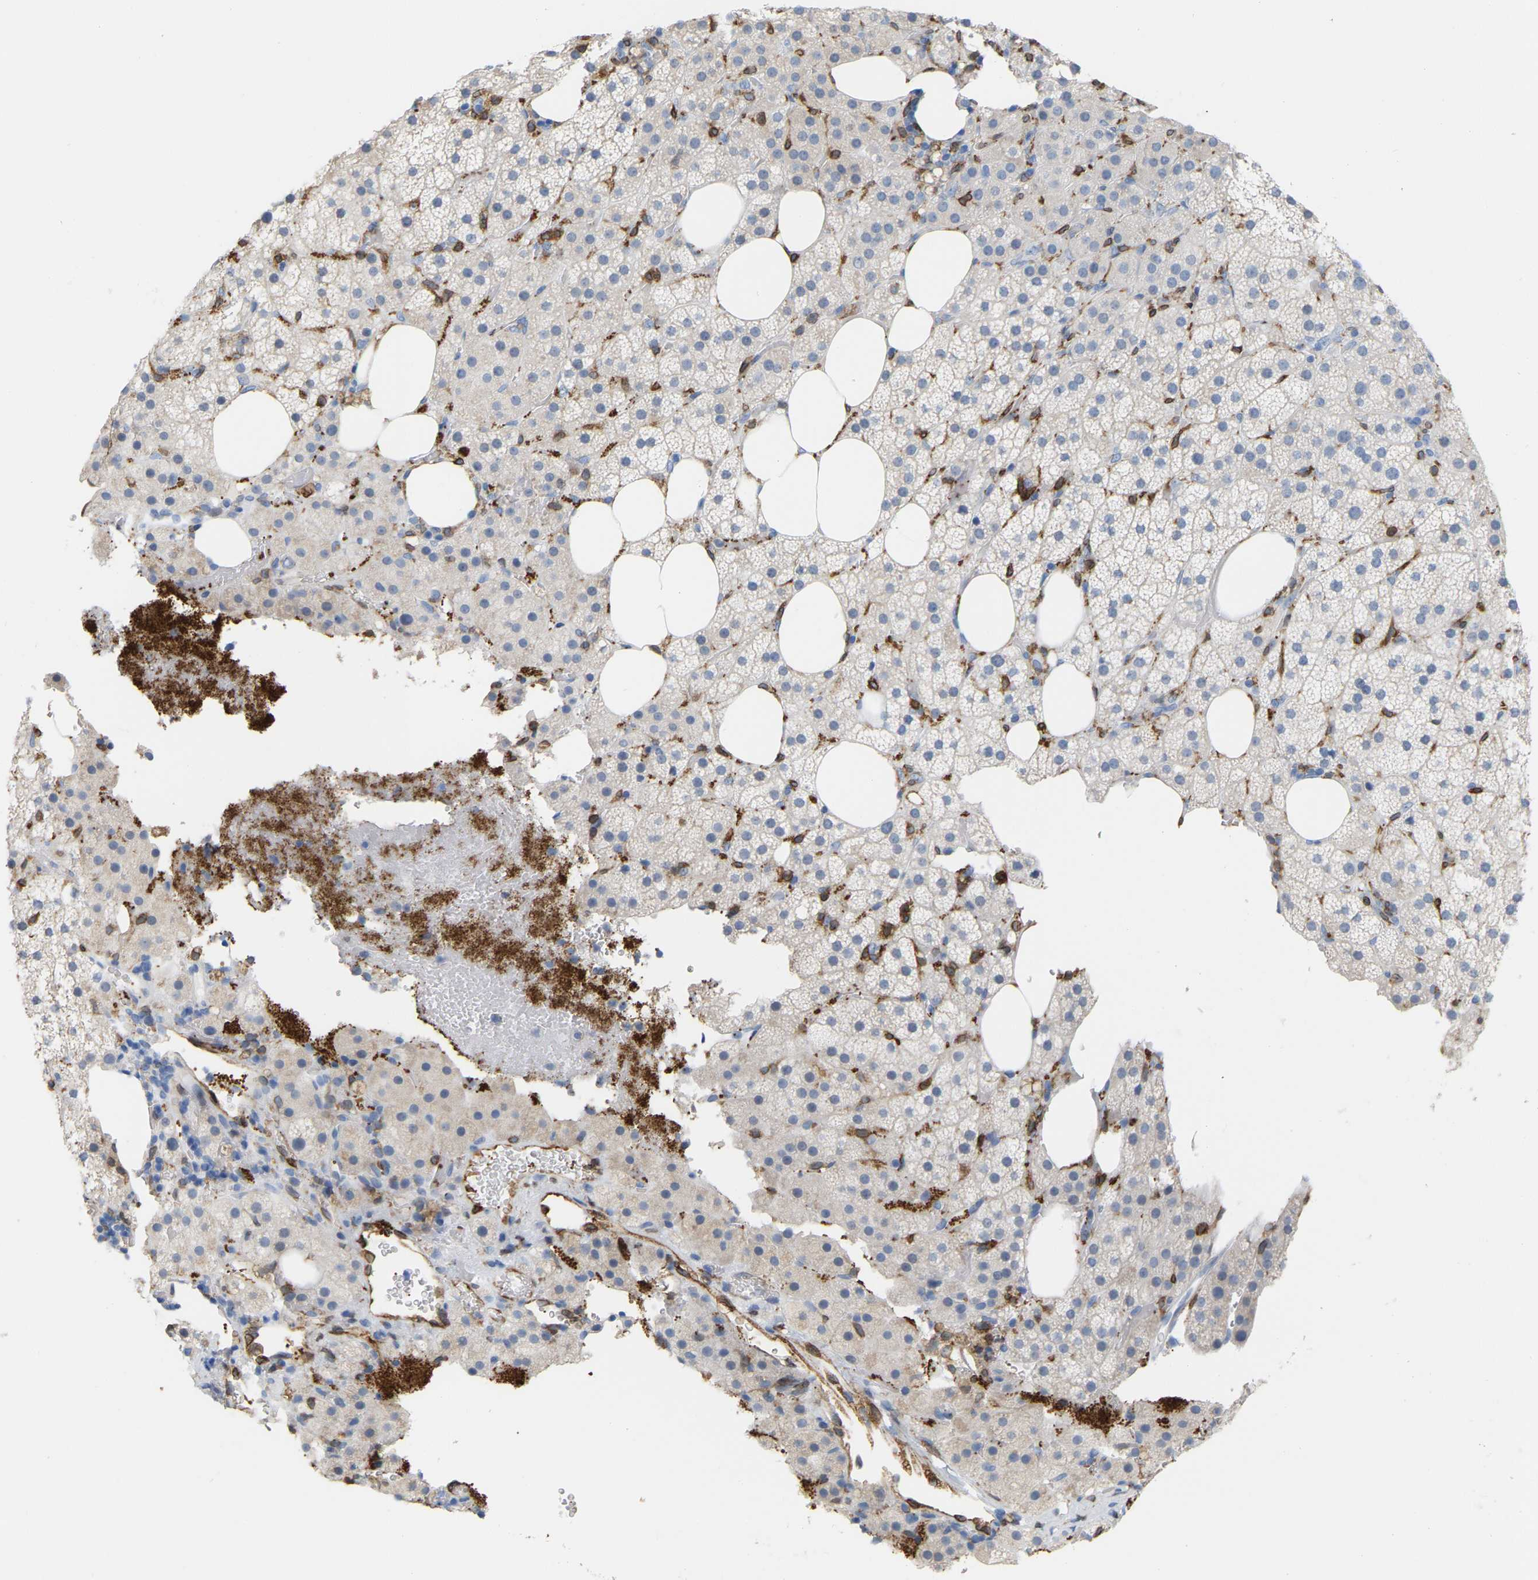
{"staining": {"intensity": "weak", "quantity": "<25%", "location": "cytoplasmic/membranous"}, "tissue": "adrenal gland", "cell_type": "Glandular cells", "image_type": "normal", "snomed": [{"axis": "morphology", "description": "Normal tissue, NOS"}, {"axis": "topography", "description": "Adrenal gland"}], "caption": "Immunohistochemistry (IHC) of unremarkable human adrenal gland shows no positivity in glandular cells. (DAB immunohistochemistry (IHC) visualized using brightfield microscopy, high magnification).", "gene": "PTGS1", "patient": {"sex": "female", "age": 59}}